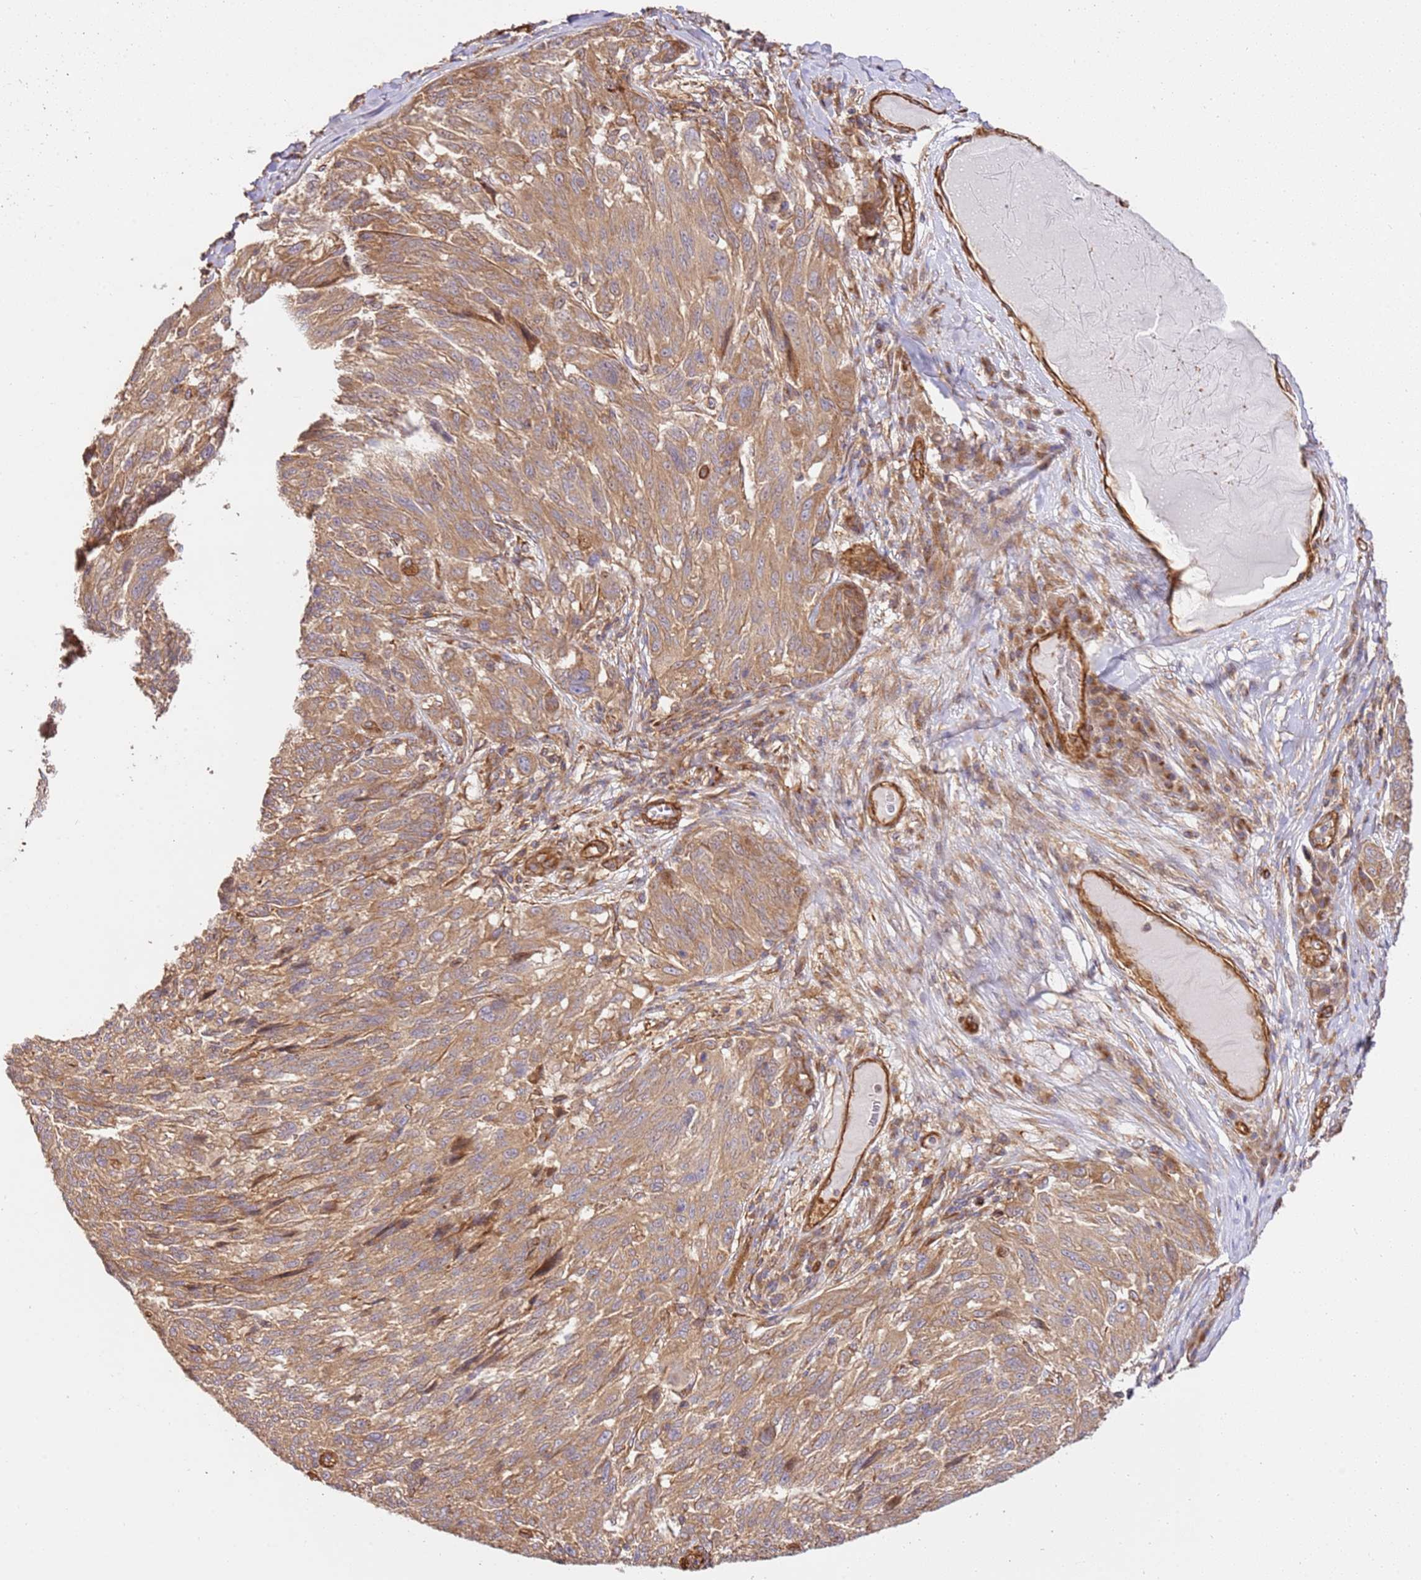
{"staining": {"intensity": "moderate", "quantity": "25%-75%", "location": "cytoplasmic/membranous"}, "tissue": "melanoma", "cell_type": "Tumor cells", "image_type": "cancer", "snomed": [{"axis": "morphology", "description": "Malignant melanoma, NOS"}, {"axis": "topography", "description": "Skin"}], "caption": "Malignant melanoma was stained to show a protein in brown. There is medium levels of moderate cytoplasmic/membranous positivity in about 25%-75% of tumor cells.", "gene": "ZBTB39", "patient": {"sex": "male", "age": 53}}